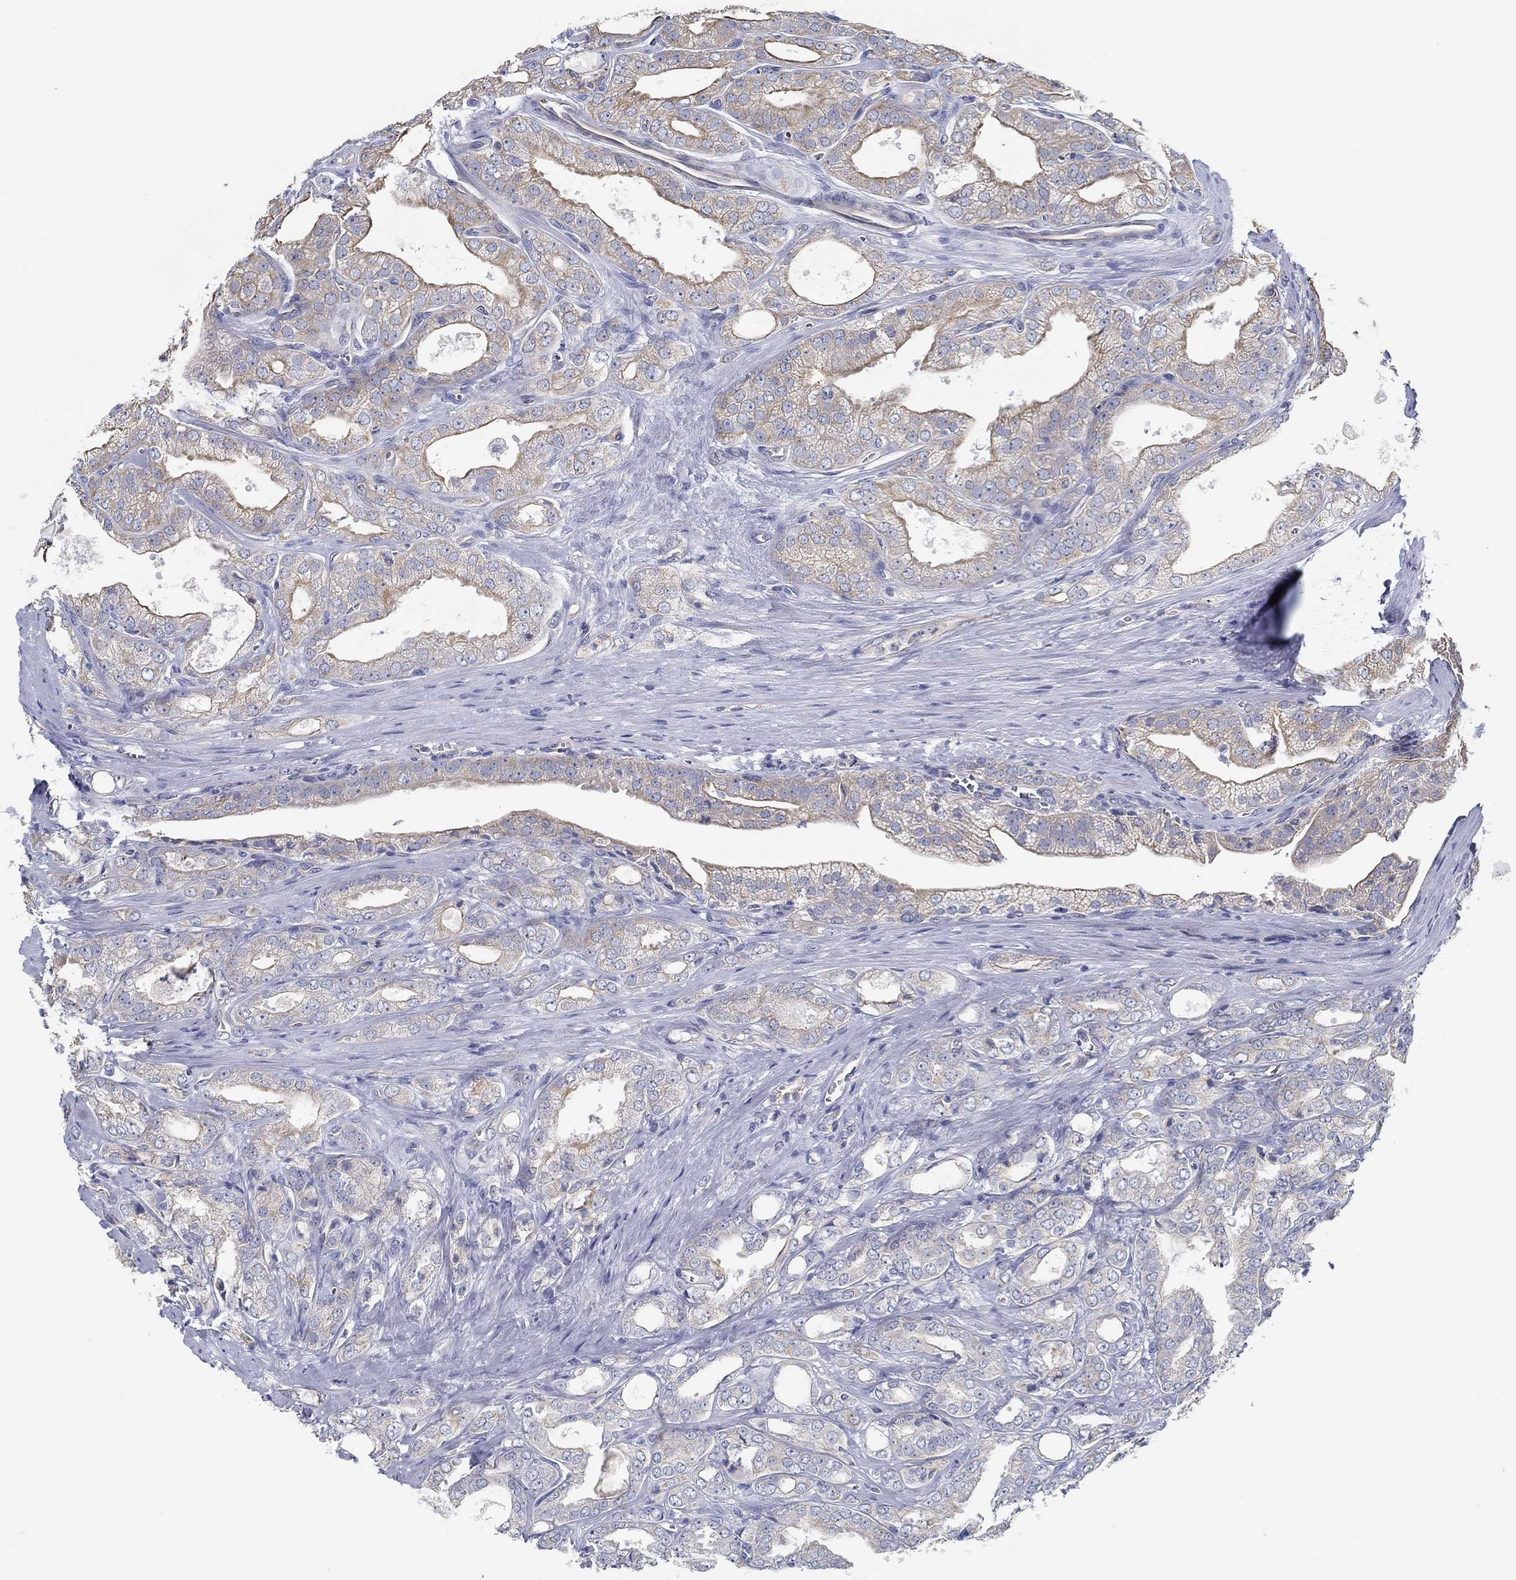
{"staining": {"intensity": "moderate", "quantity": "<25%", "location": "cytoplasmic/membranous"}, "tissue": "prostate cancer", "cell_type": "Tumor cells", "image_type": "cancer", "snomed": [{"axis": "morphology", "description": "Adenocarcinoma, NOS"}, {"axis": "morphology", "description": "Adenocarcinoma, High grade"}, {"axis": "topography", "description": "Prostate"}], "caption": "Prostate cancer stained with a brown dye shows moderate cytoplasmic/membranous positive positivity in about <25% of tumor cells.", "gene": "BBOF1", "patient": {"sex": "male", "age": 70}}